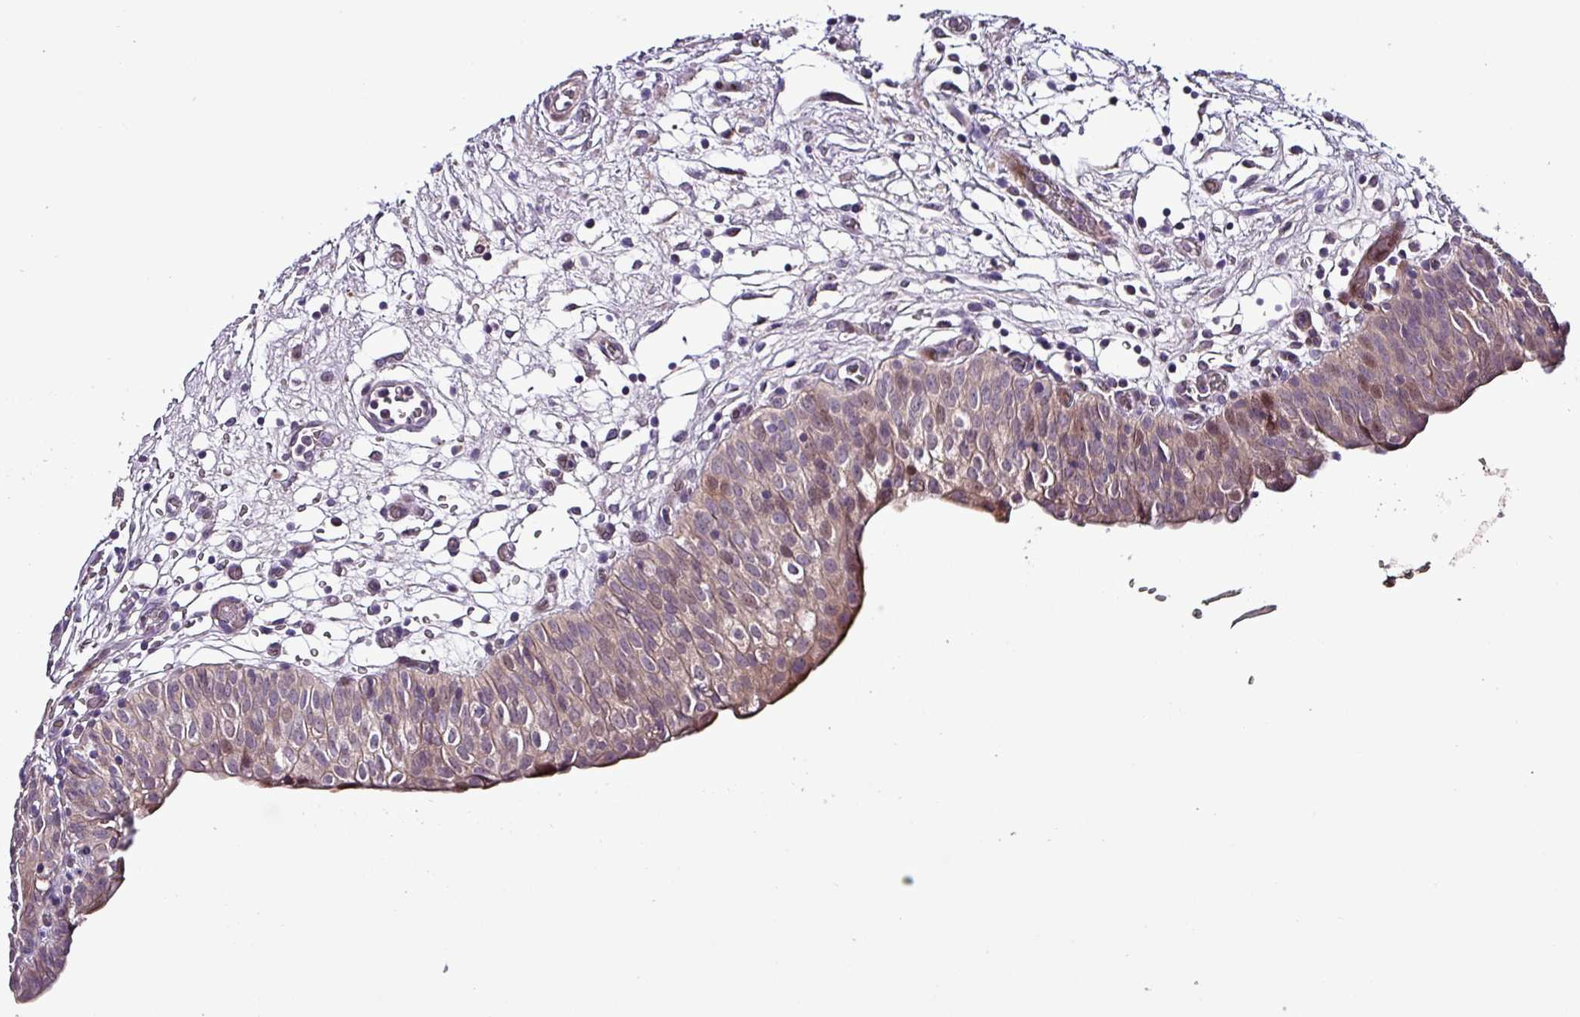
{"staining": {"intensity": "weak", "quantity": "25%-75%", "location": "cytoplasmic/membranous,nuclear"}, "tissue": "urinary bladder", "cell_type": "Urothelial cells", "image_type": "normal", "snomed": [{"axis": "morphology", "description": "Normal tissue, NOS"}, {"axis": "topography", "description": "Urinary bladder"}], "caption": "Normal urinary bladder shows weak cytoplasmic/membranous,nuclear positivity in about 25%-75% of urothelial cells, visualized by immunohistochemistry.", "gene": "GRAPL", "patient": {"sex": "male", "age": 55}}